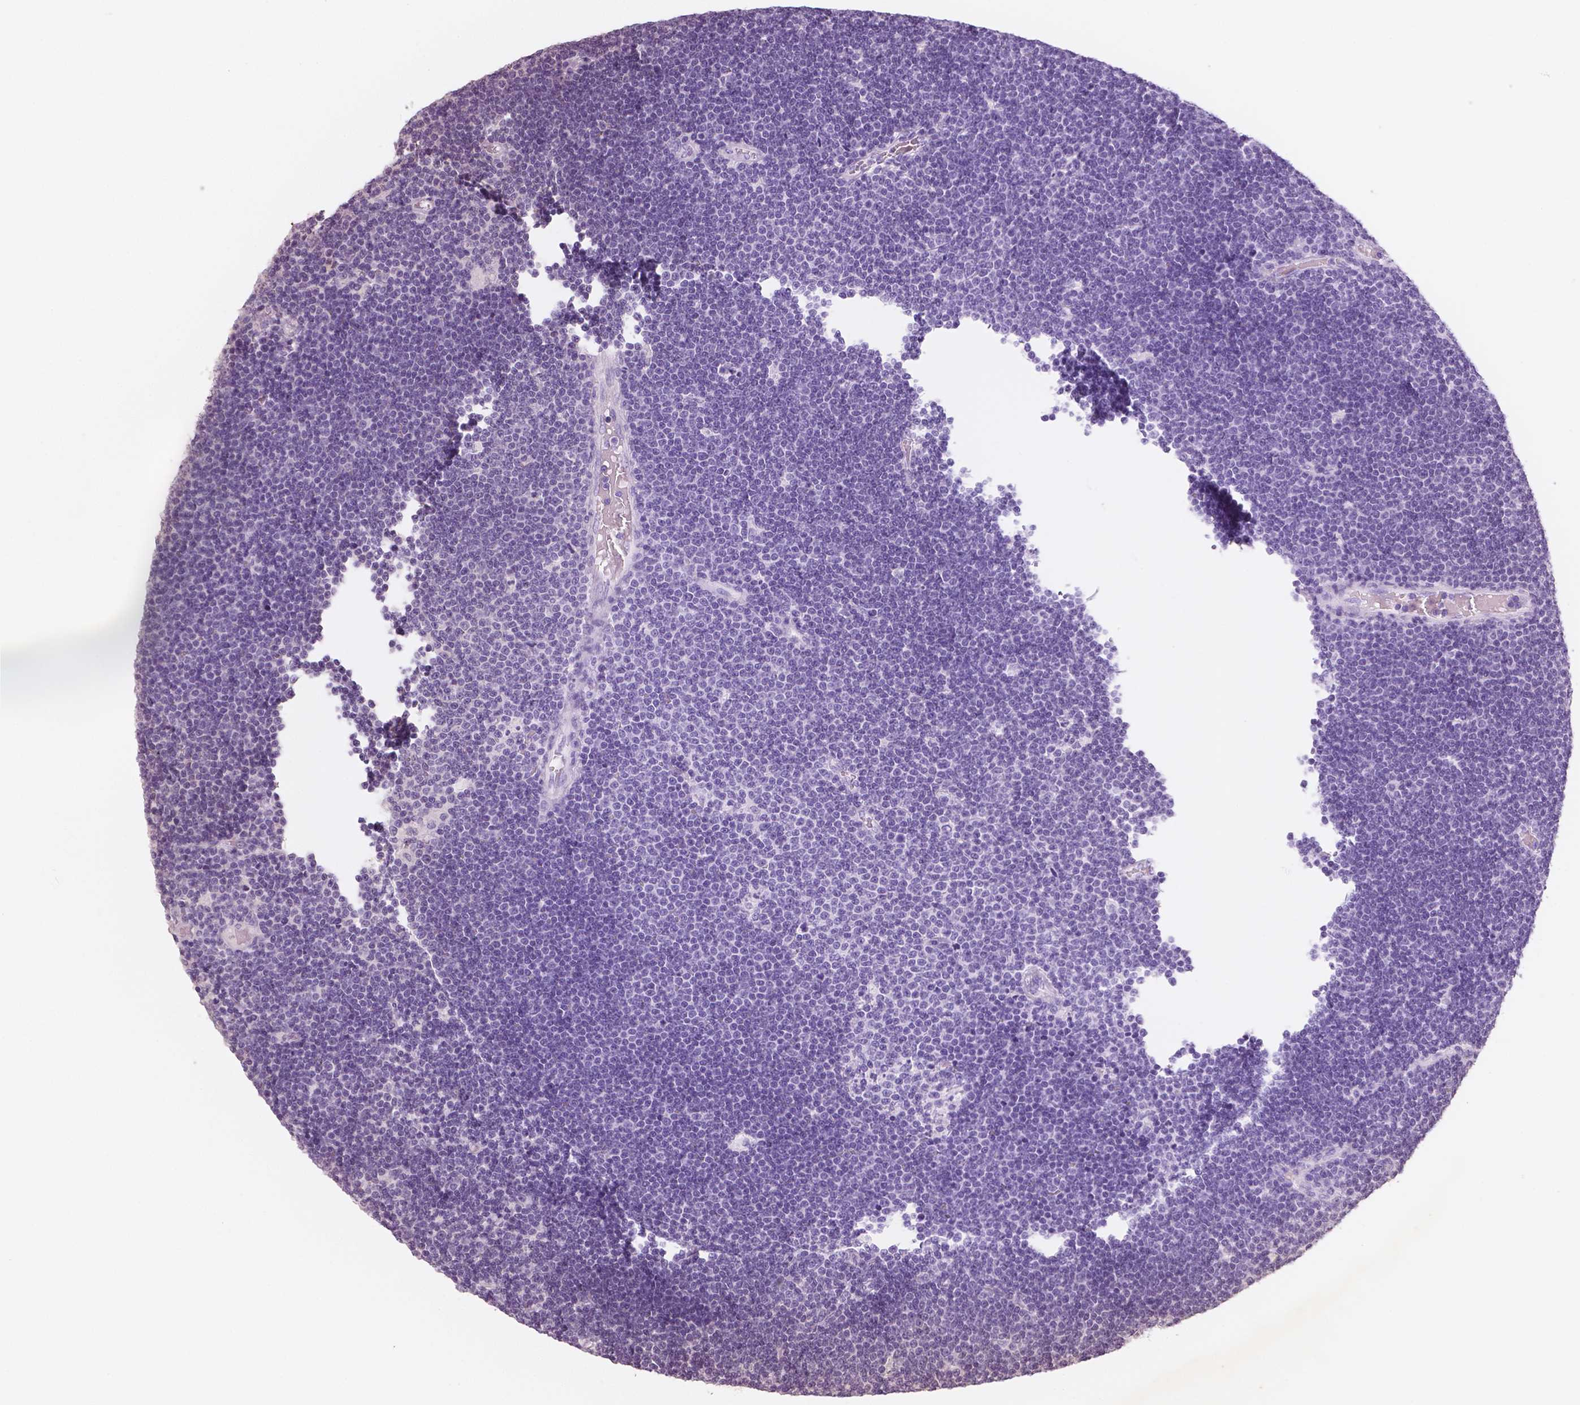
{"staining": {"intensity": "negative", "quantity": "none", "location": "none"}, "tissue": "lymphoma", "cell_type": "Tumor cells", "image_type": "cancer", "snomed": [{"axis": "morphology", "description": "Malignant lymphoma, non-Hodgkin's type, Low grade"}, {"axis": "topography", "description": "Brain"}], "caption": "Immunohistochemistry micrograph of neoplastic tissue: human lymphoma stained with DAB (3,3'-diaminobenzidine) reveals no significant protein positivity in tumor cells.", "gene": "RNASE7", "patient": {"sex": "female", "age": 66}}